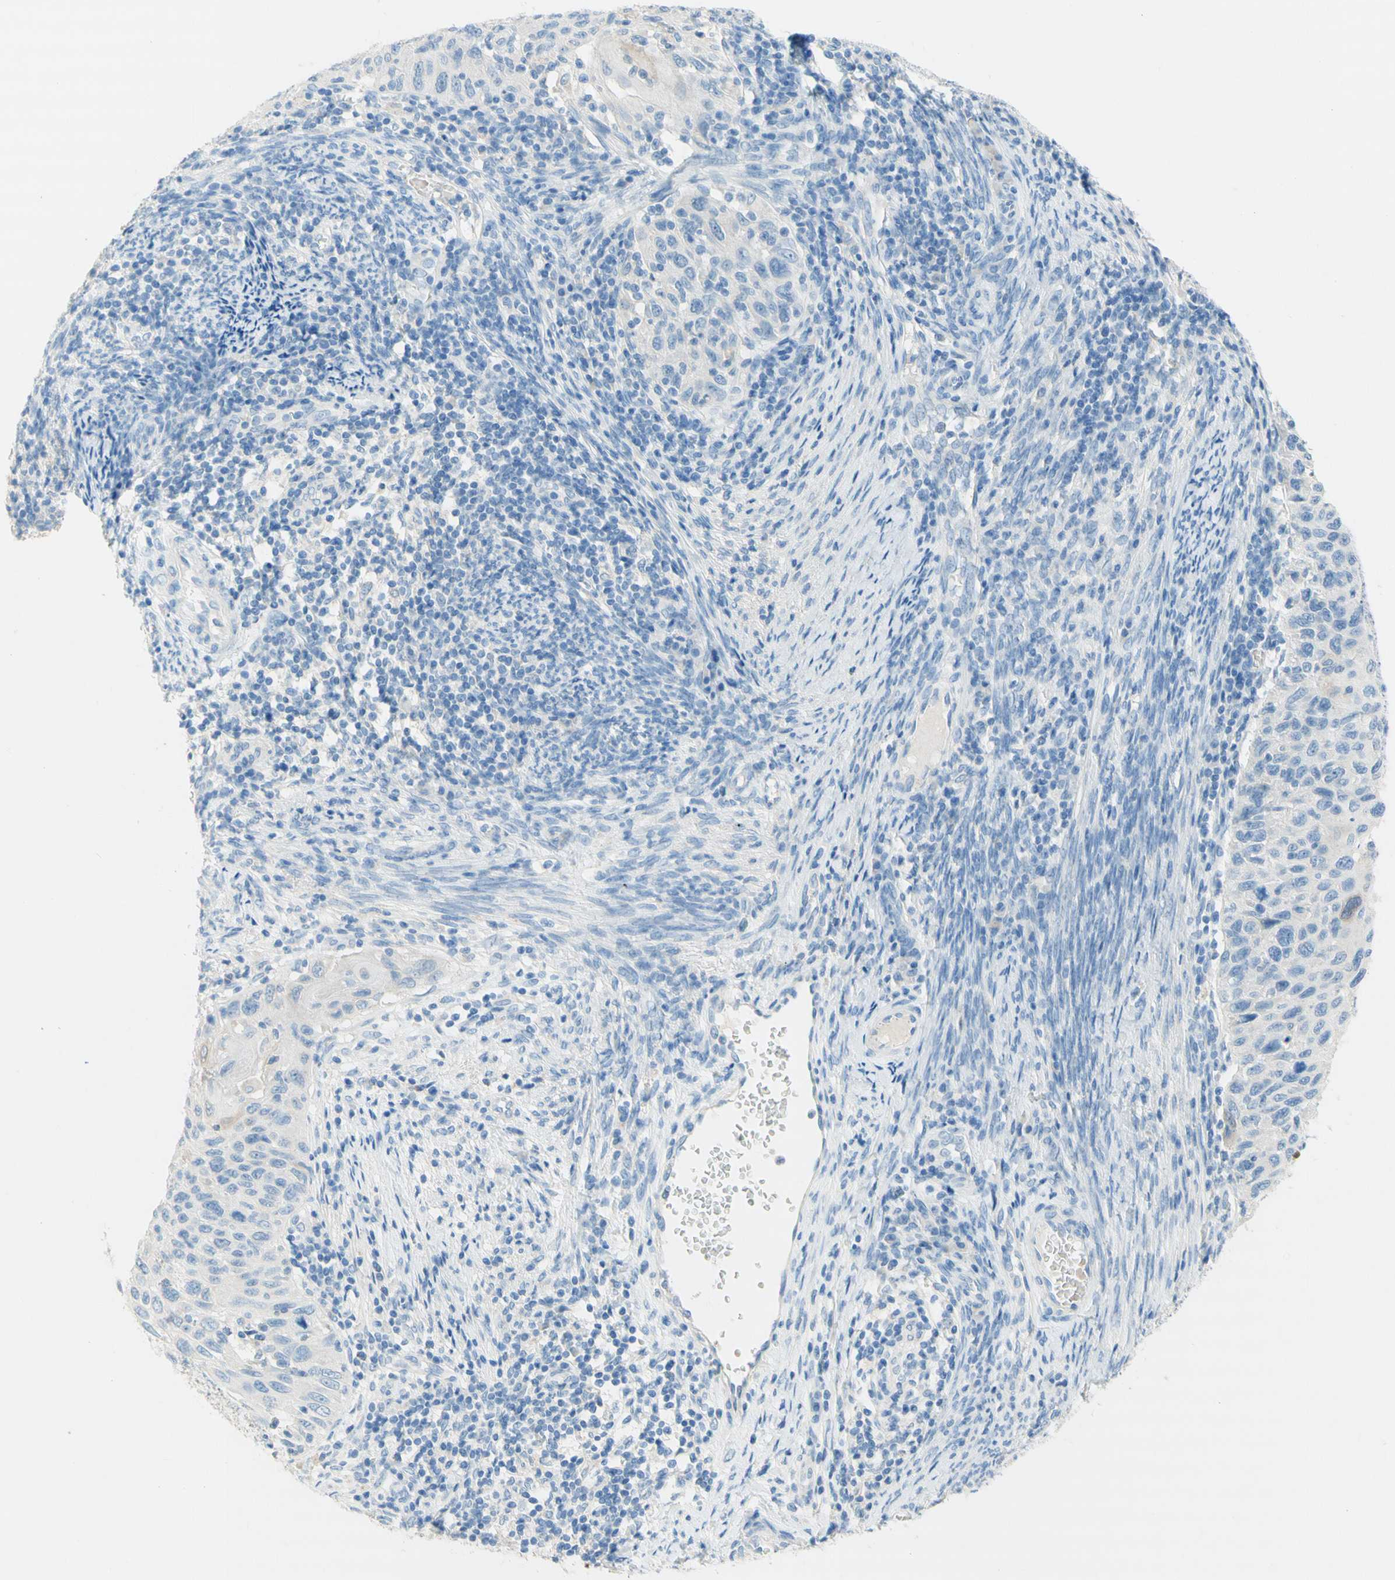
{"staining": {"intensity": "negative", "quantity": "none", "location": "none"}, "tissue": "cervical cancer", "cell_type": "Tumor cells", "image_type": "cancer", "snomed": [{"axis": "morphology", "description": "Squamous cell carcinoma, NOS"}, {"axis": "topography", "description": "Cervix"}], "caption": "Image shows no significant protein positivity in tumor cells of cervical squamous cell carcinoma.", "gene": "POLR2J3", "patient": {"sex": "female", "age": 70}}